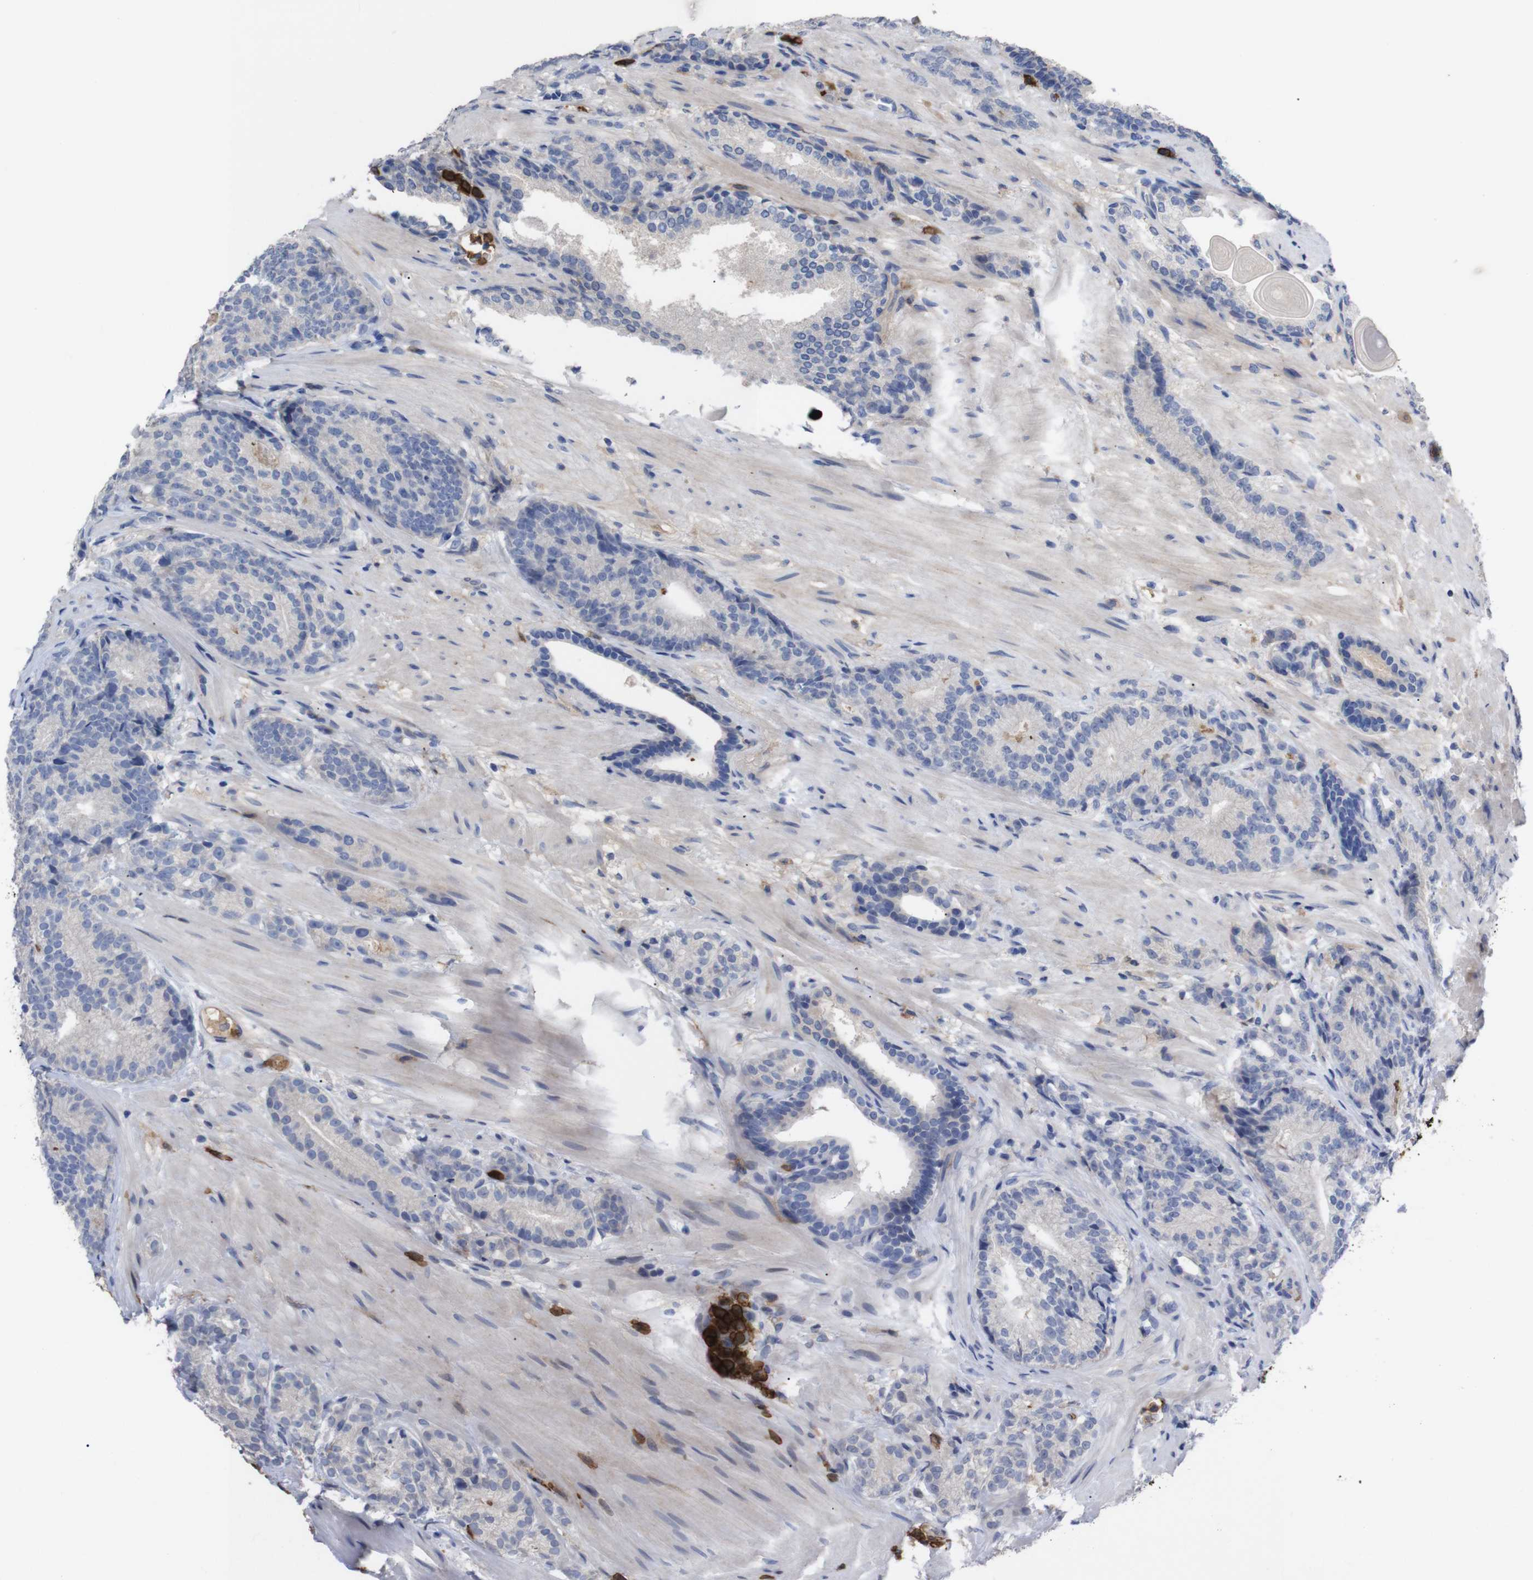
{"staining": {"intensity": "negative", "quantity": "none", "location": "none"}, "tissue": "prostate cancer", "cell_type": "Tumor cells", "image_type": "cancer", "snomed": [{"axis": "morphology", "description": "Adenocarcinoma, High grade"}, {"axis": "topography", "description": "Prostate"}], "caption": "A micrograph of prostate cancer stained for a protein demonstrates no brown staining in tumor cells.", "gene": "C5AR1", "patient": {"sex": "male", "age": 61}}